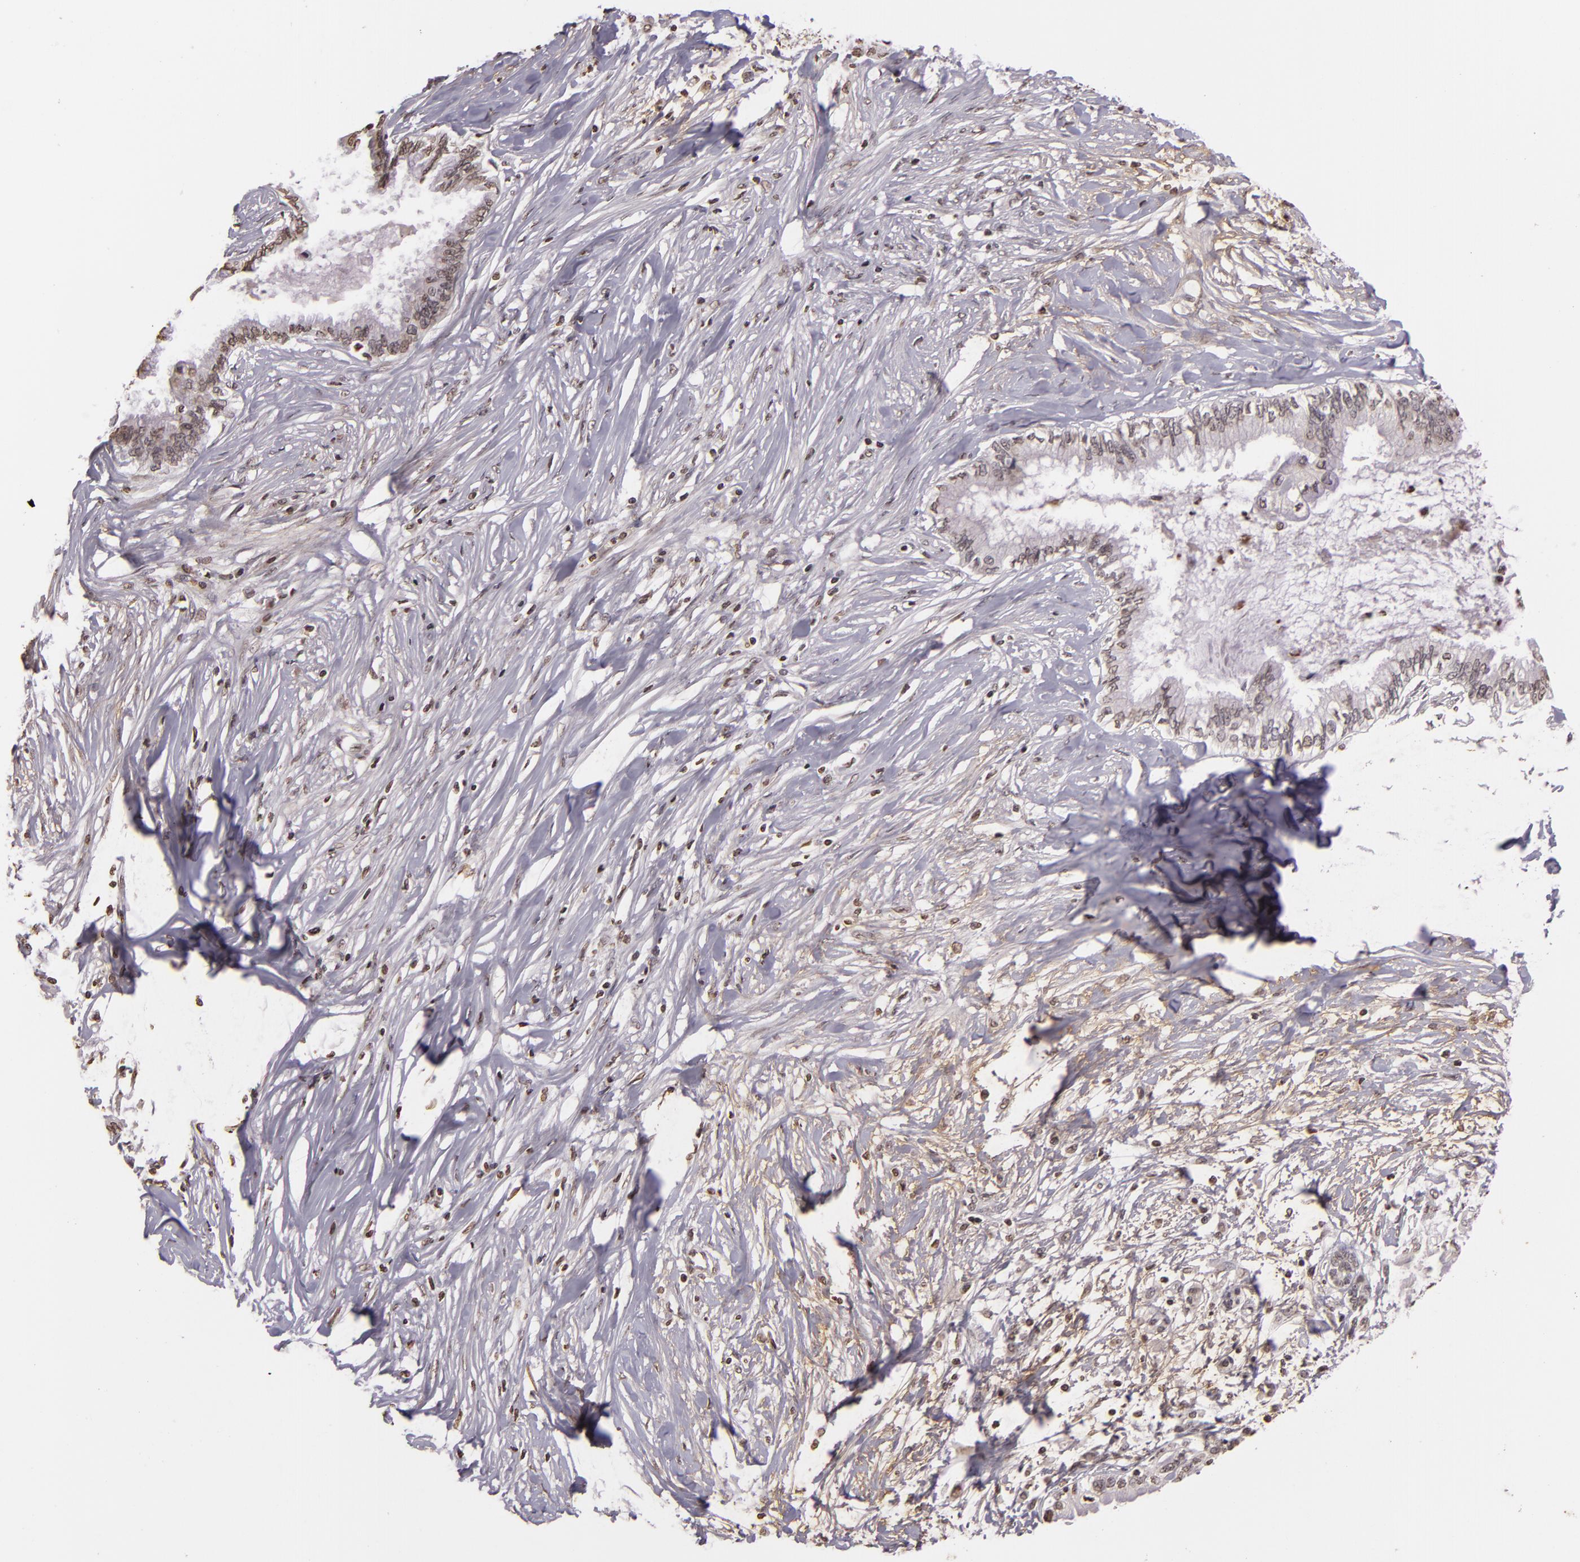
{"staining": {"intensity": "weak", "quantity": "25%-75%", "location": "nuclear"}, "tissue": "pancreatic cancer", "cell_type": "Tumor cells", "image_type": "cancer", "snomed": [{"axis": "morphology", "description": "Adenocarcinoma, NOS"}, {"axis": "topography", "description": "Pancreas"}], "caption": "Tumor cells demonstrate weak nuclear expression in approximately 25%-75% of cells in pancreatic adenocarcinoma.", "gene": "THRB", "patient": {"sex": "female", "age": 64}}